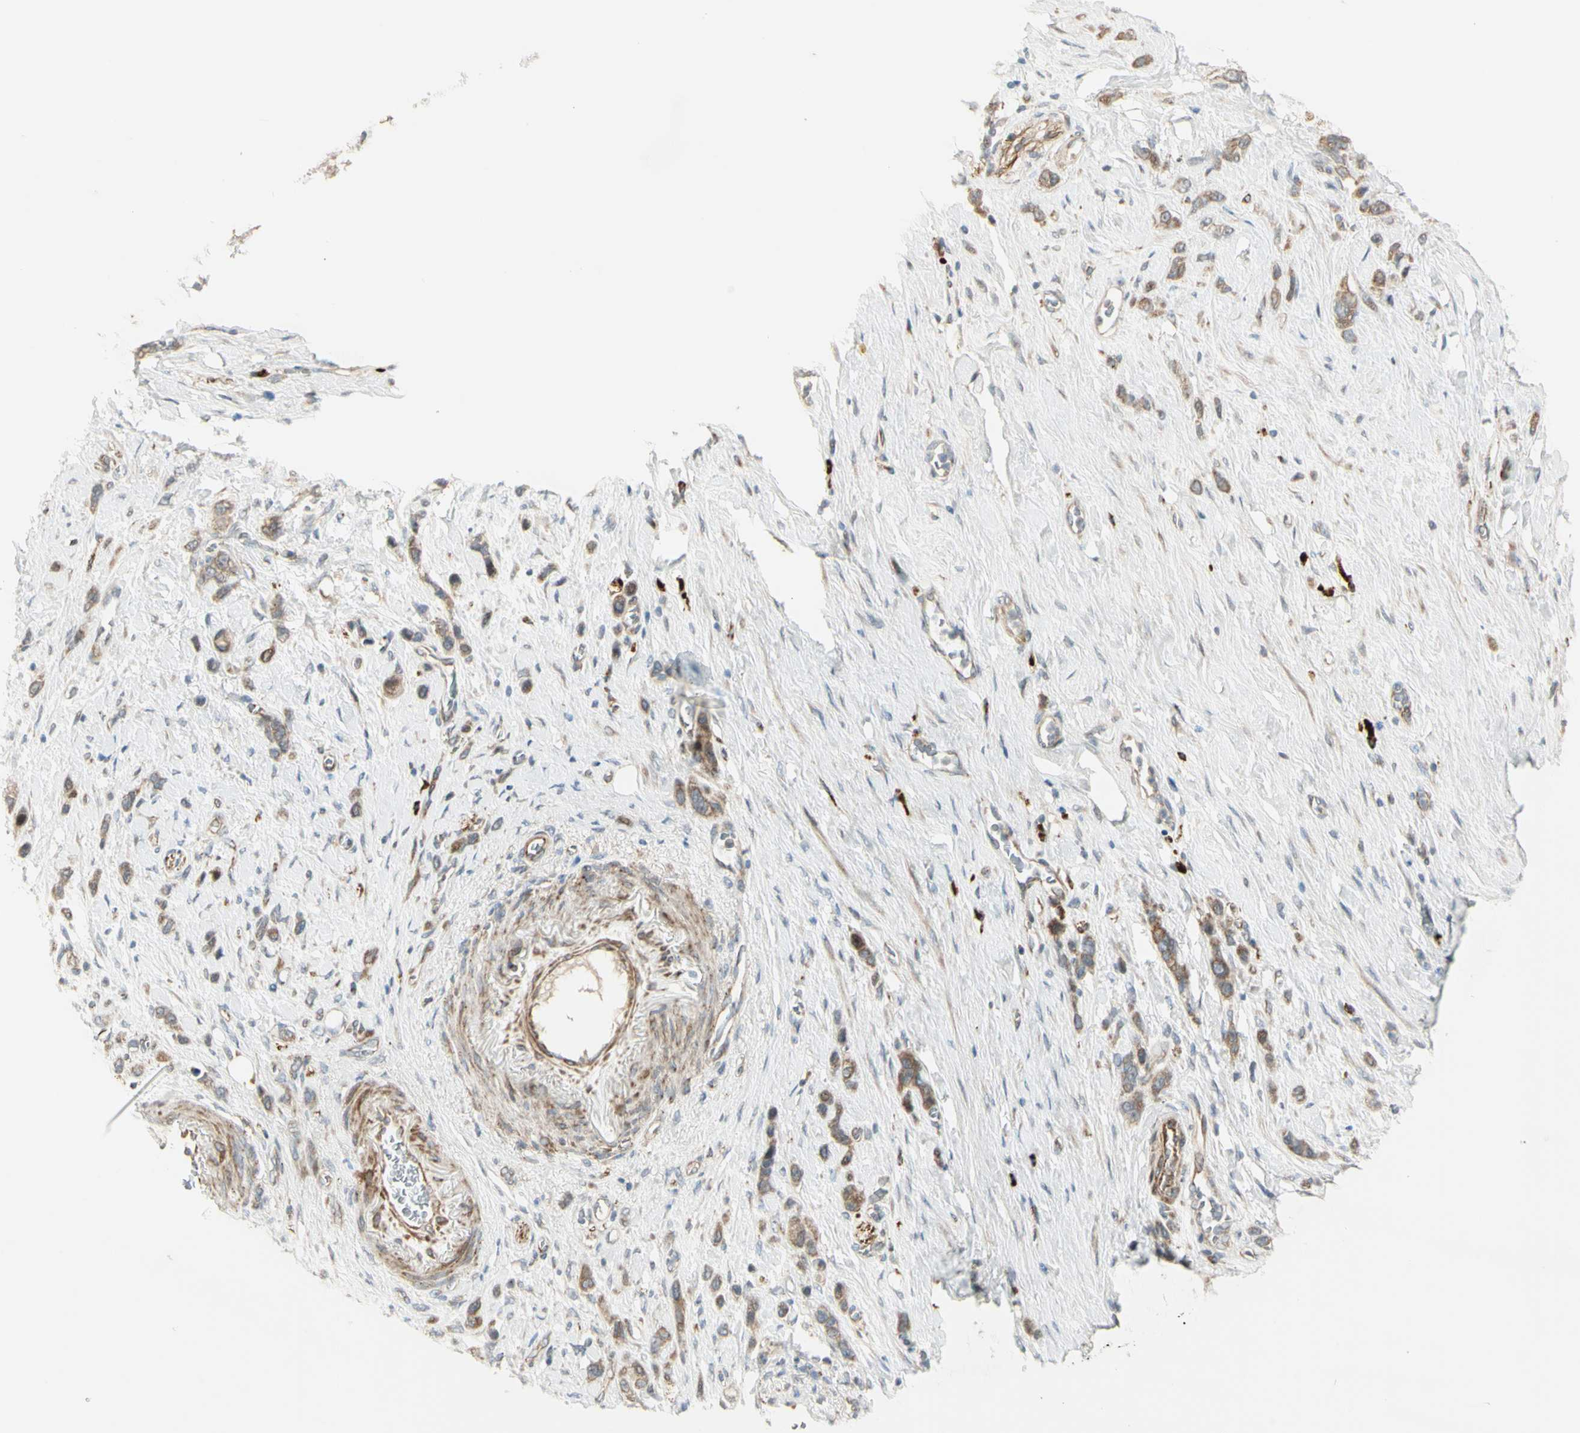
{"staining": {"intensity": "weak", "quantity": ">75%", "location": "cytoplasmic/membranous"}, "tissue": "stomach cancer", "cell_type": "Tumor cells", "image_type": "cancer", "snomed": [{"axis": "morphology", "description": "Normal tissue, NOS"}, {"axis": "morphology", "description": "Adenocarcinoma, NOS"}, {"axis": "morphology", "description": "Adenocarcinoma, High grade"}, {"axis": "topography", "description": "Stomach, upper"}, {"axis": "topography", "description": "Stomach"}], "caption": "There is low levels of weak cytoplasmic/membranous positivity in tumor cells of adenocarcinoma (high-grade) (stomach), as demonstrated by immunohistochemical staining (brown color).", "gene": "NDFIP1", "patient": {"sex": "female", "age": 65}}